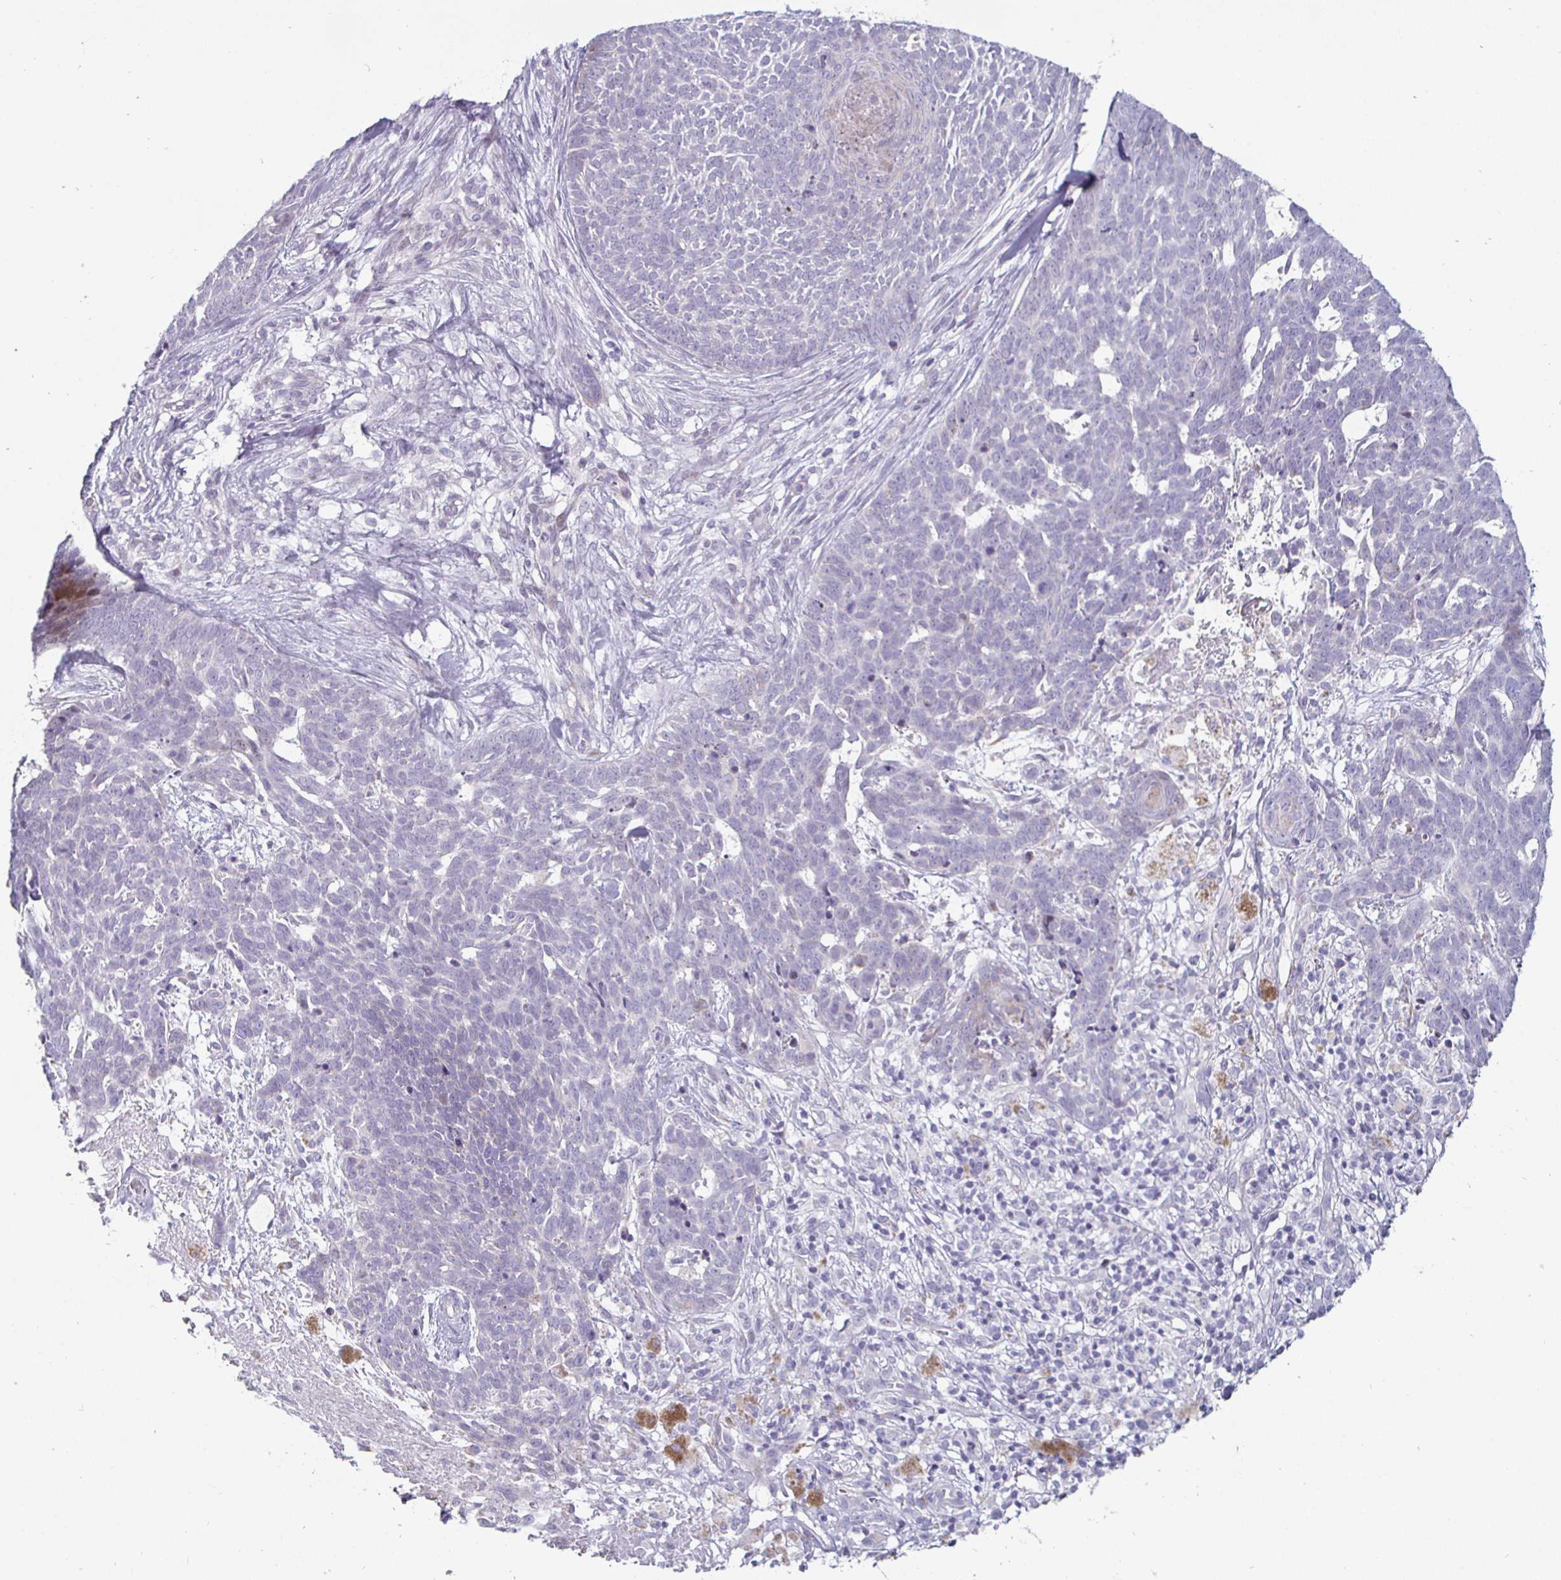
{"staining": {"intensity": "negative", "quantity": "none", "location": "none"}, "tissue": "skin cancer", "cell_type": "Tumor cells", "image_type": "cancer", "snomed": [{"axis": "morphology", "description": "Basal cell carcinoma"}, {"axis": "topography", "description": "Skin"}], "caption": "Human basal cell carcinoma (skin) stained for a protein using immunohistochemistry demonstrates no positivity in tumor cells.", "gene": "DMRTB1", "patient": {"sex": "female", "age": 78}}